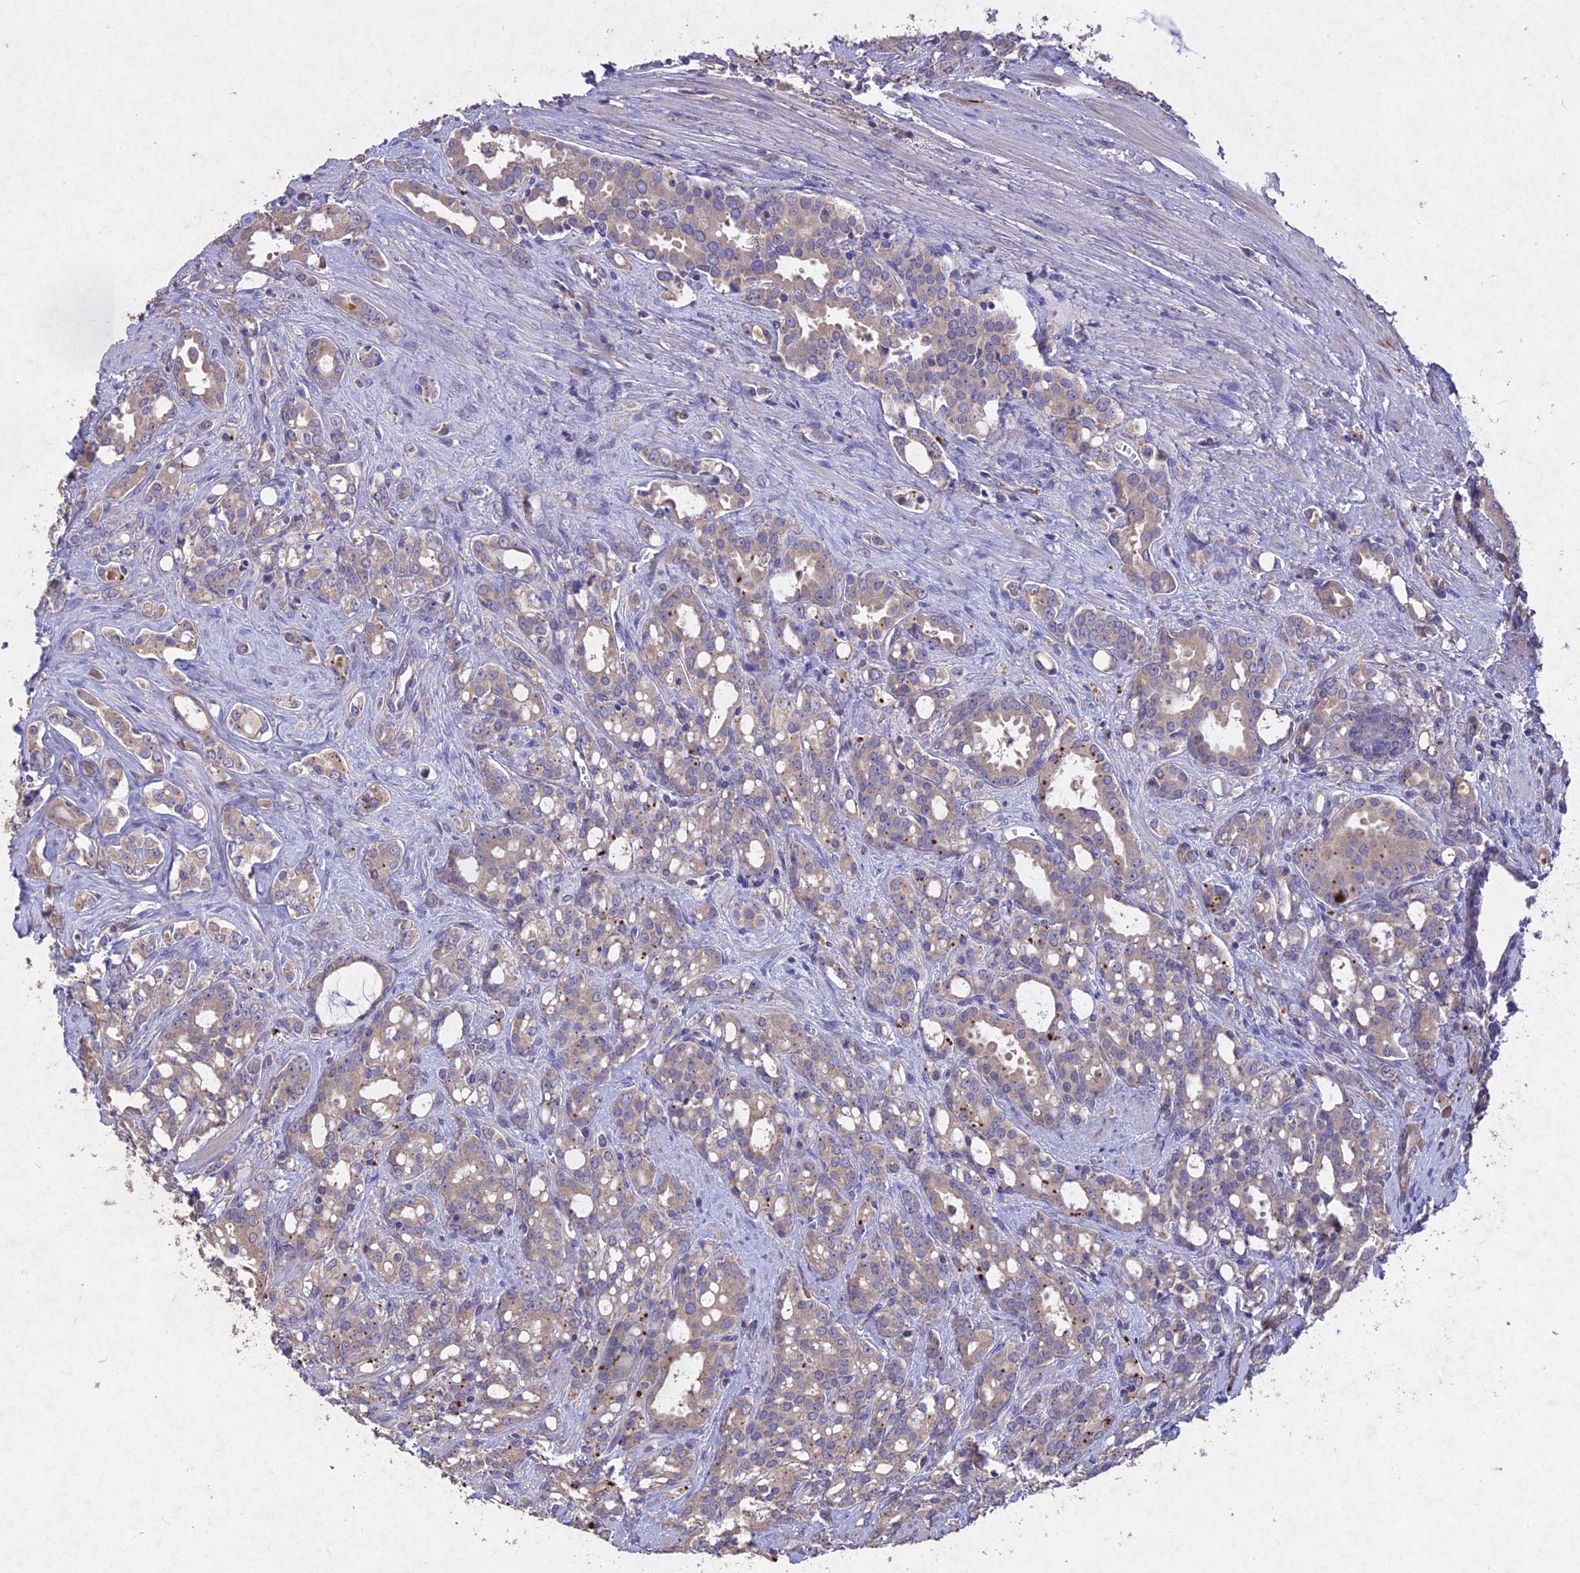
{"staining": {"intensity": "weak", "quantity": "<25%", "location": "cytoplasmic/membranous"}, "tissue": "prostate cancer", "cell_type": "Tumor cells", "image_type": "cancer", "snomed": [{"axis": "morphology", "description": "Adenocarcinoma, High grade"}, {"axis": "topography", "description": "Prostate"}], "caption": "Histopathology image shows no significant protein staining in tumor cells of prostate cancer (high-grade adenocarcinoma).", "gene": "SLC26A4", "patient": {"sex": "male", "age": 72}}